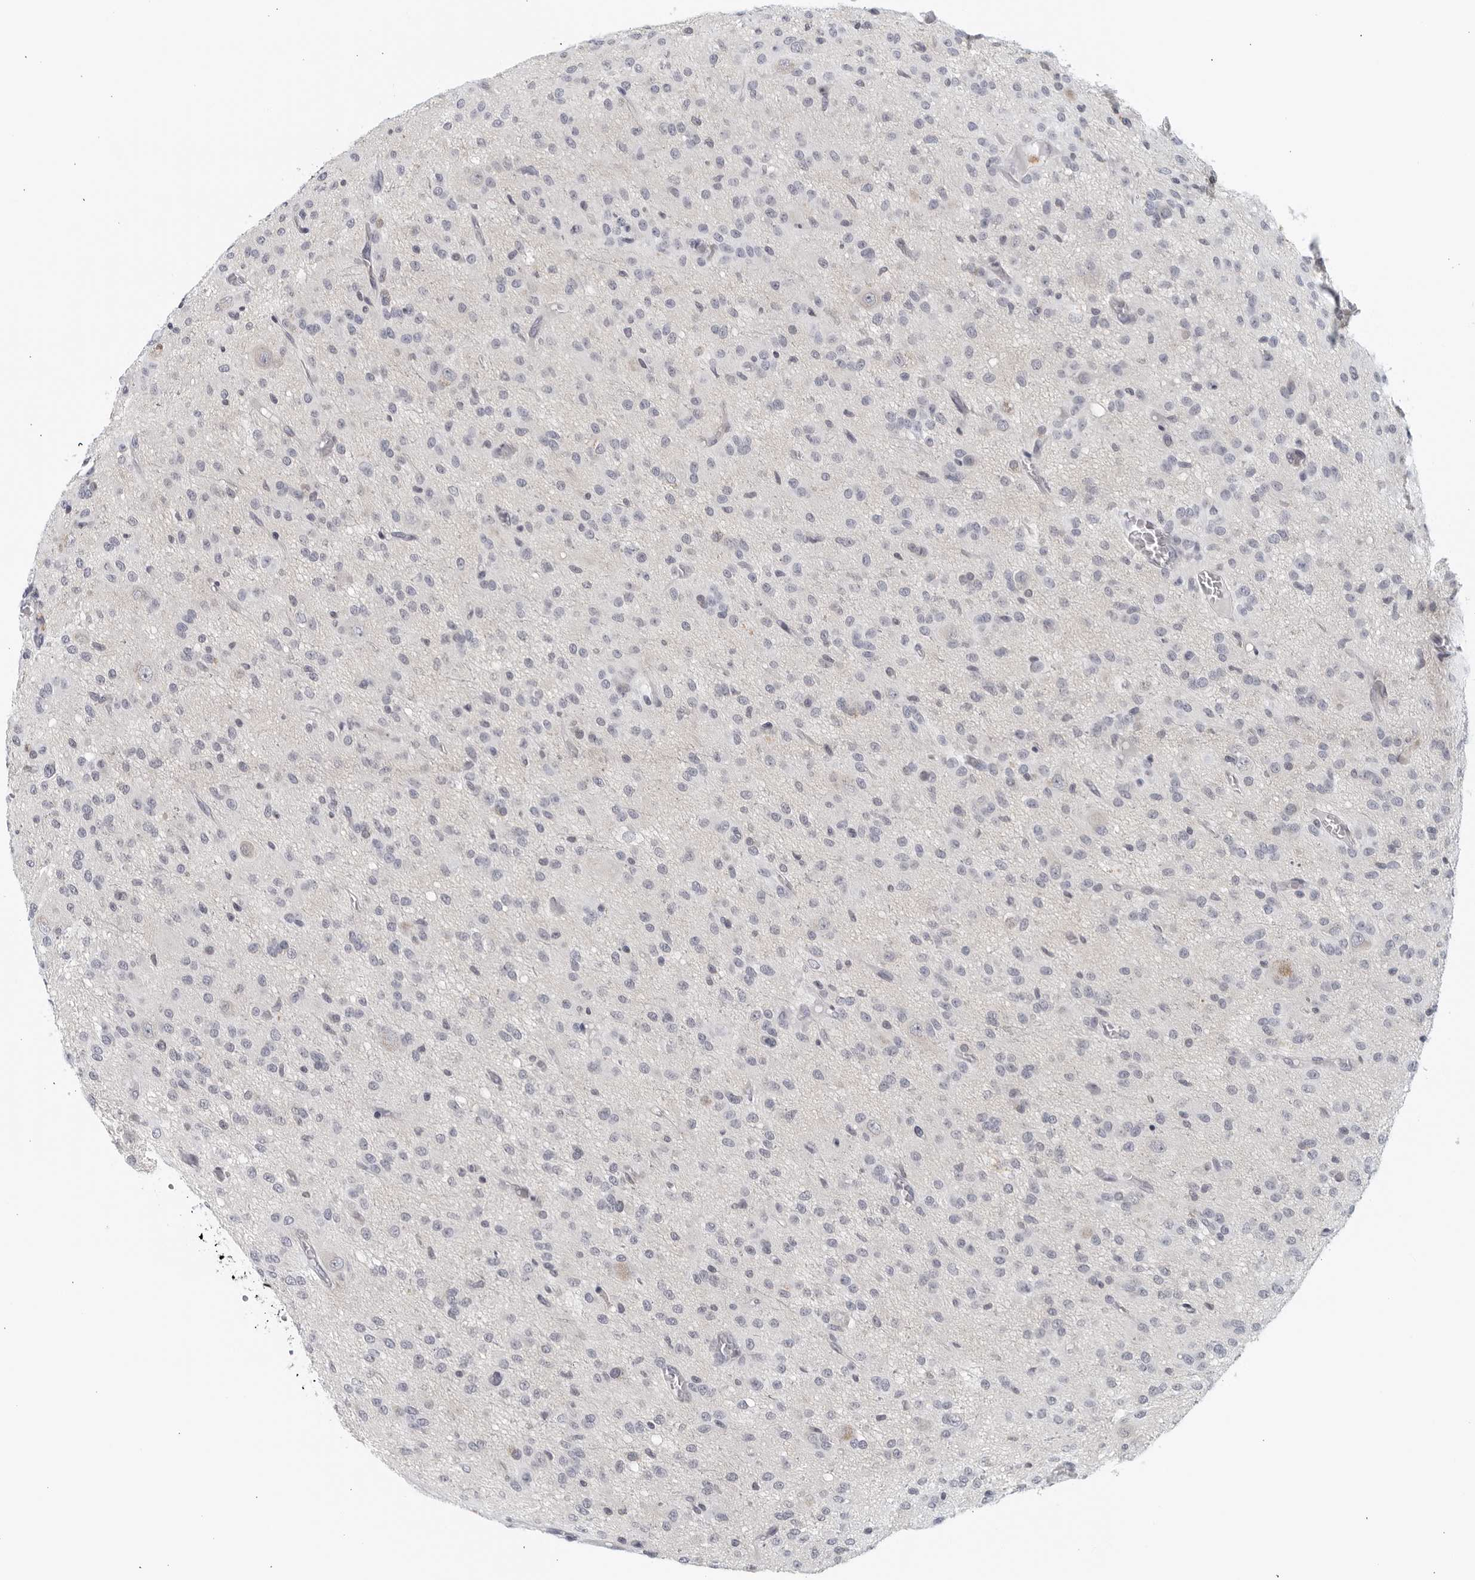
{"staining": {"intensity": "negative", "quantity": "none", "location": "none"}, "tissue": "glioma", "cell_type": "Tumor cells", "image_type": "cancer", "snomed": [{"axis": "morphology", "description": "Glioma, malignant, High grade"}, {"axis": "topography", "description": "Brain"}], "caption": "There is no significant expression in tumor cells of glioma.", "gene": "MATN1", "patient": {"sex": "female", "age": 59}}